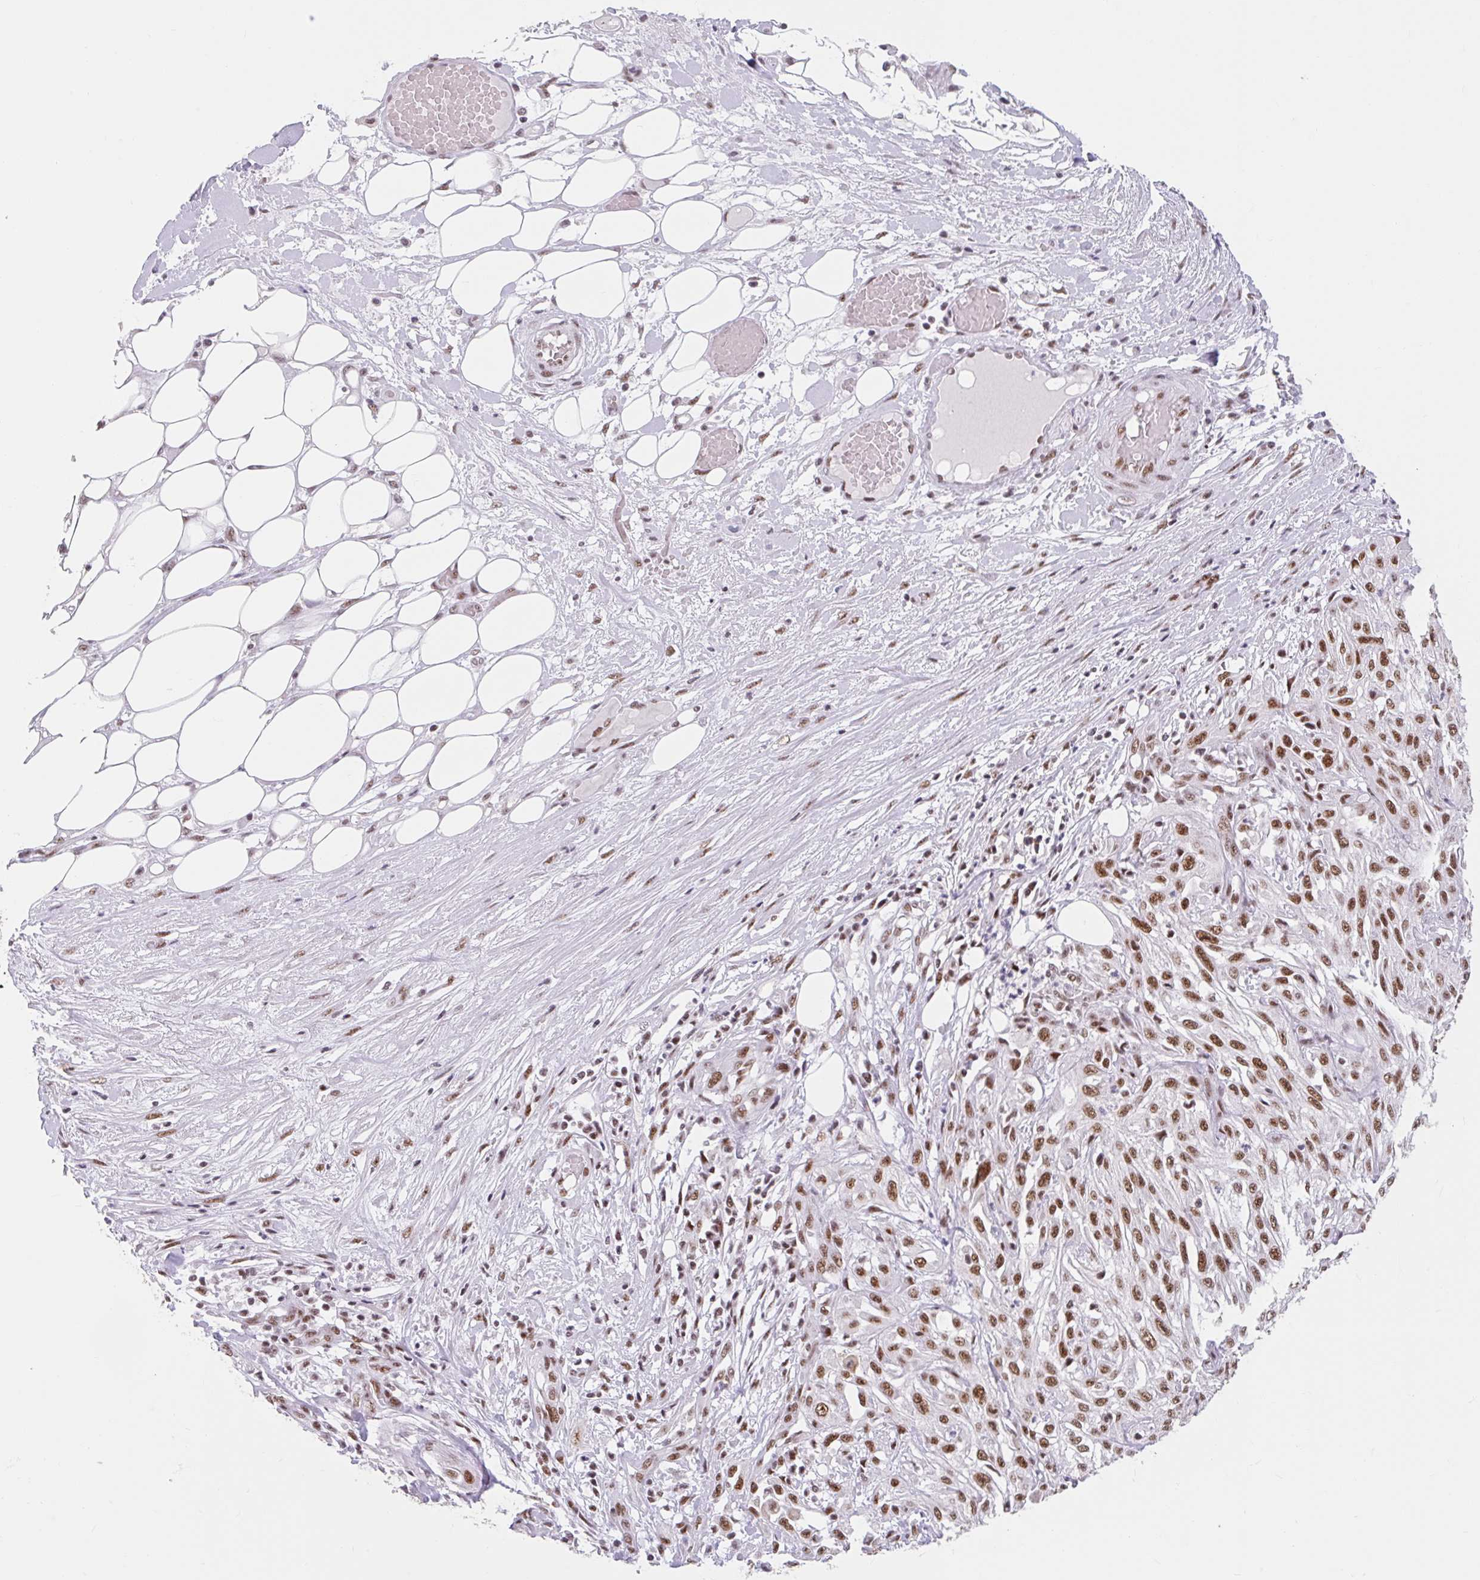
{"staining": {"intensity": "strong", "quantity": ">75%", "location": "nuclear"}, "tissue": "skin cancer", "cell_type": "Tumor cells", "image_type": "cancer", "snomed": [{"axis": "morphology", "description": "Squamous cell carcinoma, NOS"}, {"axis": "morphology", "description": "Squamous cell carcinoma, metastatic, NOS"}, {"axis": "topography", "description": "Skin"}, {"axis": "topography", "description": "Lymph node"}], "caption": "A photomicrograph of squamous cell carcinoma (skin) stained for a protein exhibits strong nuclear brown staining in tumor cells.", "gene": "SRSF10", "patient": {"sex": "male", "age": 75}}